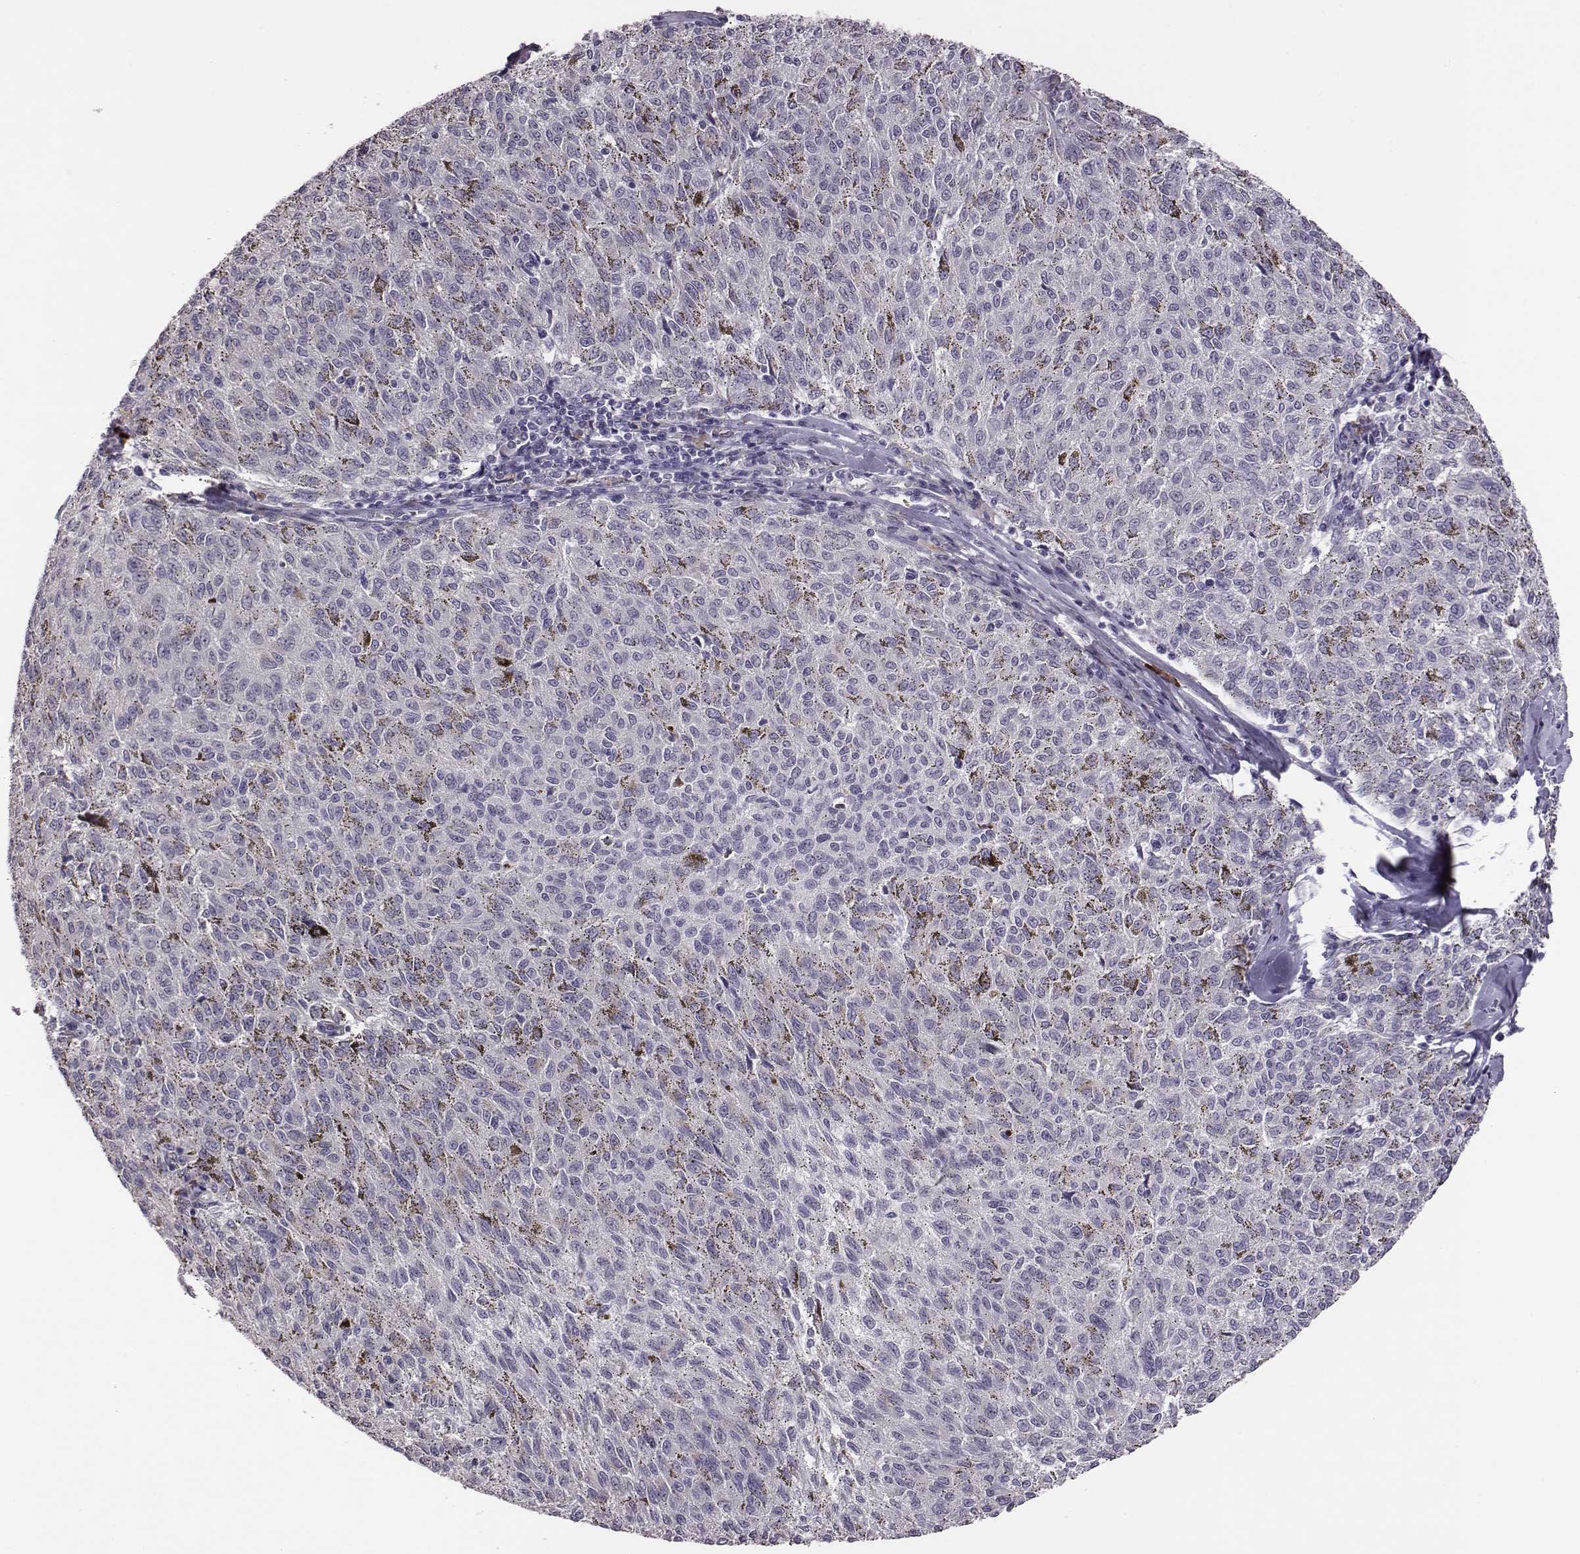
{"staining": {"intensity": "negative", "quantity": "none", "location": "none"}, "tissue": "melanoma", "cell_type": "Tumor cells", "image_type": "cancer", "snomed": [{"axis": "morphology", "description": "Malignant melanoma, NOS"}, {"axis": "topography", "description": "Skin"}], "caption": "Immunohistochemistry (IHC) photomicrograph of neoplastic tissue: human malignant melanoma stained with DAB demonstrates no significant protein staining in tumor cells. (DAB immunohistochemistry (IHC) visualized using brightfield microscopy, high magnification).", "gene": "KMO", "patient": {"sex": "female", "age": 72}}